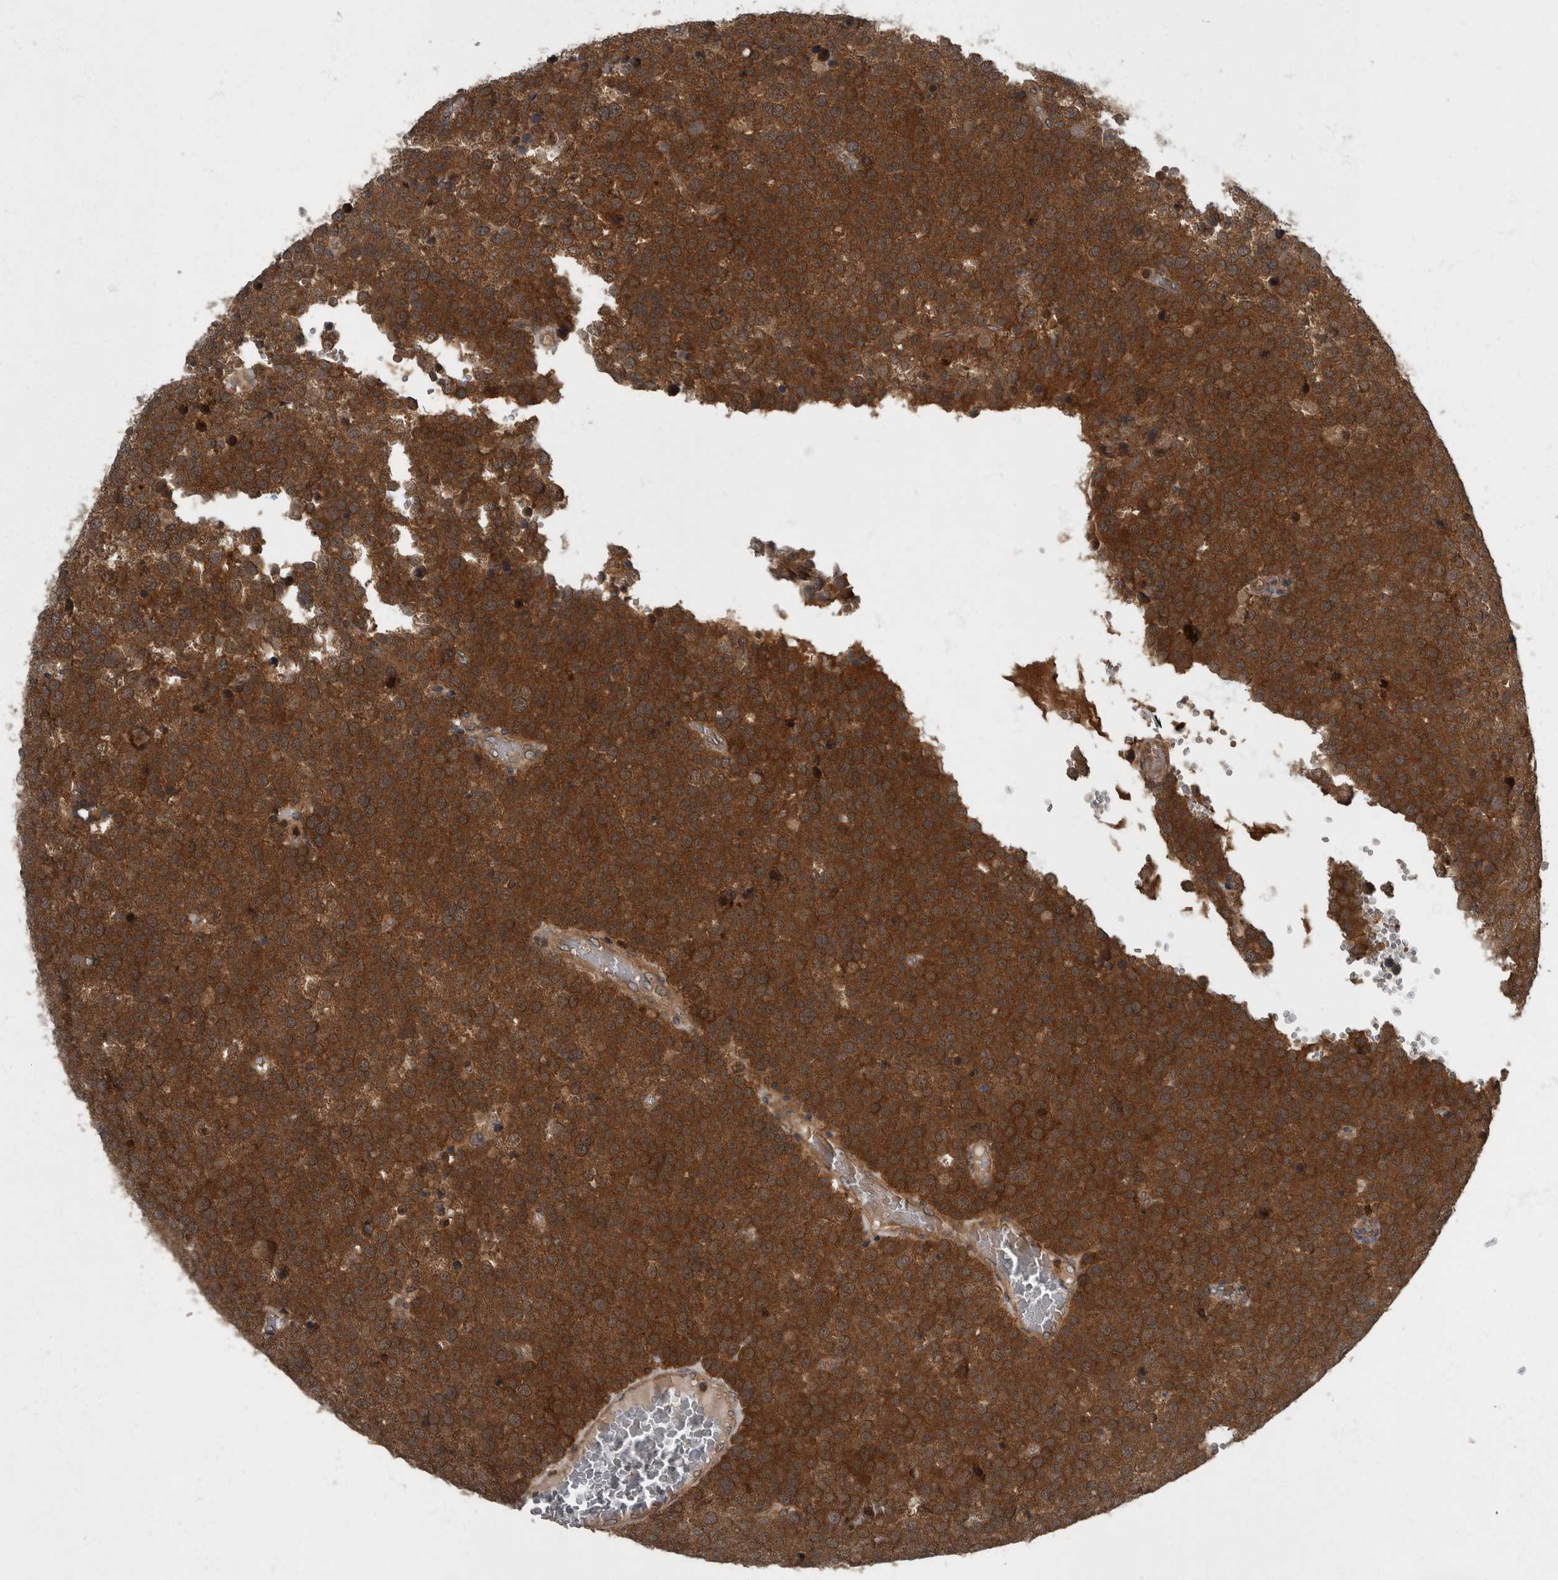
{"staining": {"intensity": "strong", "quantity": ">75%", "location": "cytoplasmic/membranous"}, "tissue": "testis cancer", "cell_type": "Tumor cells", "image_type": "cancer", "snomed": [{"axis": "morphology", "description": "Seminoma, NOS"}, {"axis": "topography", "description": "Testis"}], "caption": "Immunohistochemistry (IHC) (DAB (3,3'-diaminobenzidine)) staining of testis seminoma displays strong cytoplasmic/membranous protein staining in approximately >75% of tumor cells. The staining was performed using DAB (3,3'-diaminobenzidine) to visualize the protein expression in brown, while the nuclei were stained in blue with hematoxylin (Magnification: 20x).", "gene": "RABGGTB", "patient": {"sex": "male", "age": 71}}